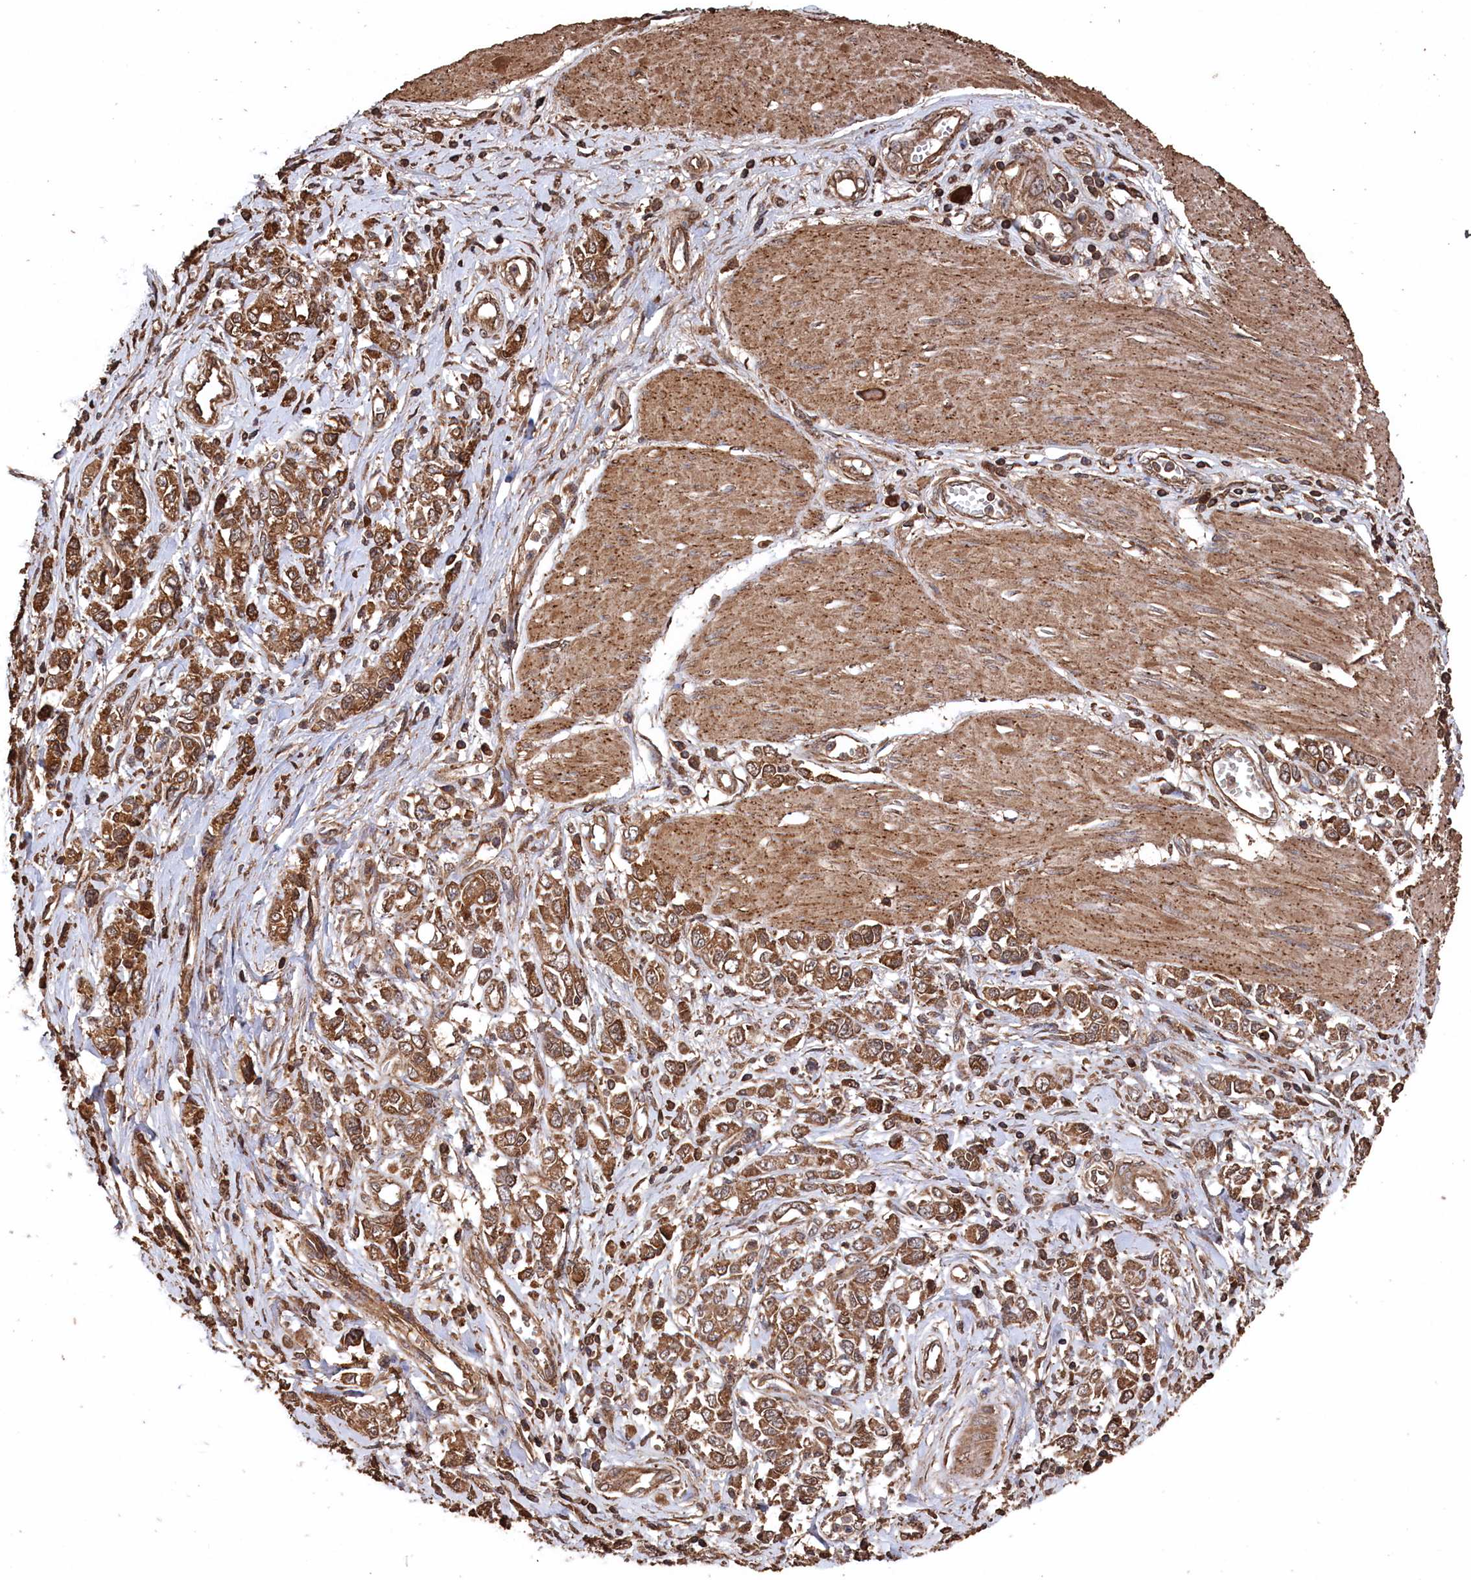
{"staining": {"intensity": "moderate", "quantity": ">75%", "location": "cytoplasmic/membranous"}, "tissue": "stomach cancer", "cell_type": "Tumor cells", "image_type": "cancer", "snomed": [{"axis": "morphology", "description": "Adenocarcinoma, NOS"}, {"axis": "topography", "description": "Stomach"}], "caption": "IHC photomicrograph of stomach adenocarcinoma stained for a protein (brown), which demonstrates medium levels of moderate cytoplasmic/membranous staining in about >75% of tumor cells.", "gene": "SNX33", "patient": {"sex": "female", "age": 76}}